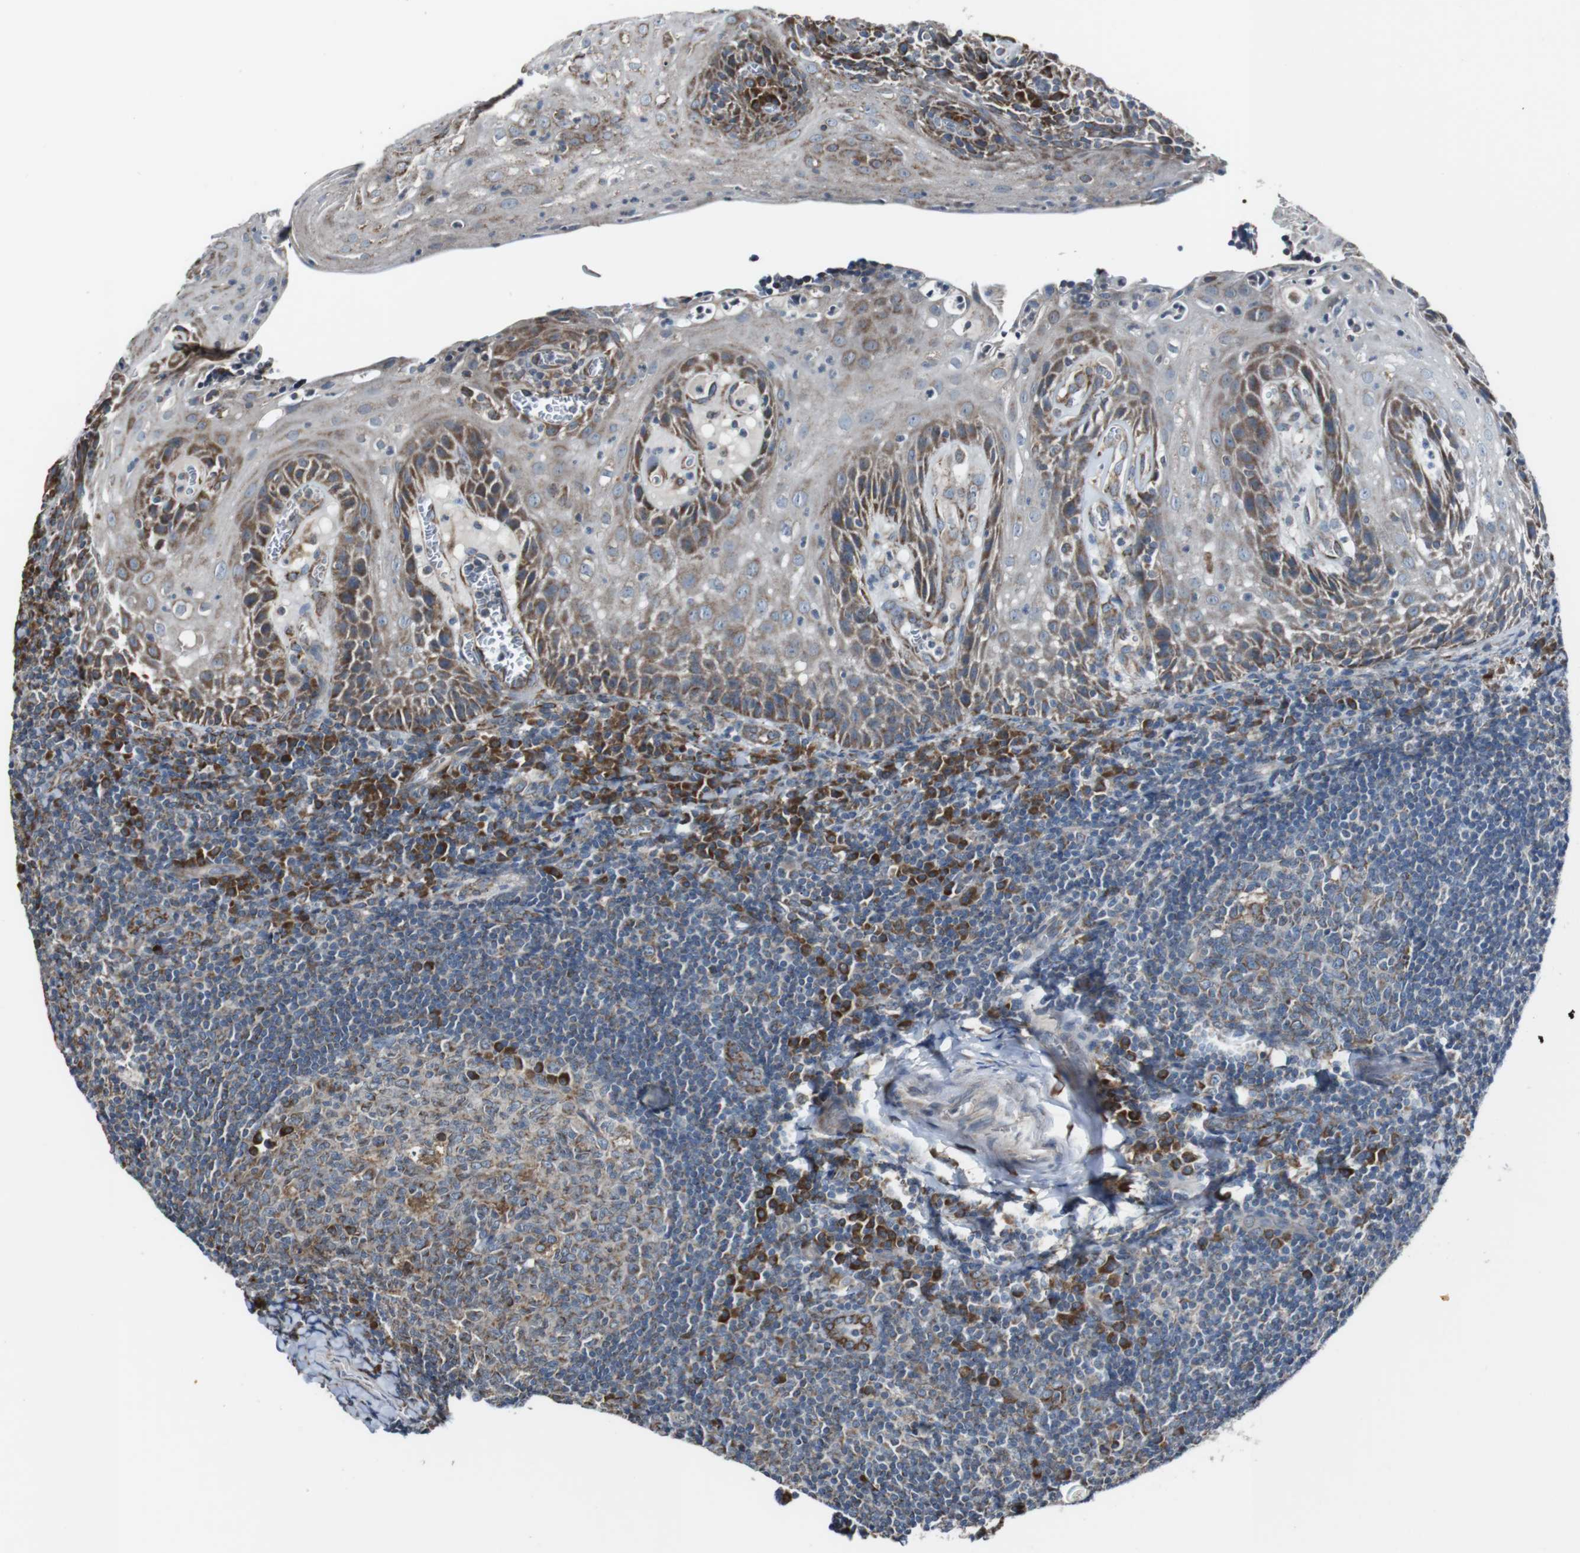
{"staining": {"intensity": "moderate", "quantity": "25%-75%", "location": "cytoplasmic/membranous"}, "tissue": "tonsil", "cell_type": "Germinal center cells", "image_type": "normal", "snomed": [{"axis": "morphology", "description": "Normal tissue, NOS"}, {"axis": "topography", "description": "Tonsil"}], "caption": "Brown immunohistochemical staining in unremarkable tonsil displays moderate cytoplasmic/membranous positivity in about 25%-75% of germinal center cells. (DAB (3,3'-diaminobenzidine) = brown stain, brightfield microscopy at high magnification).", "gene": "CISD2", "patient": {"sex": "male", "age": 37}}